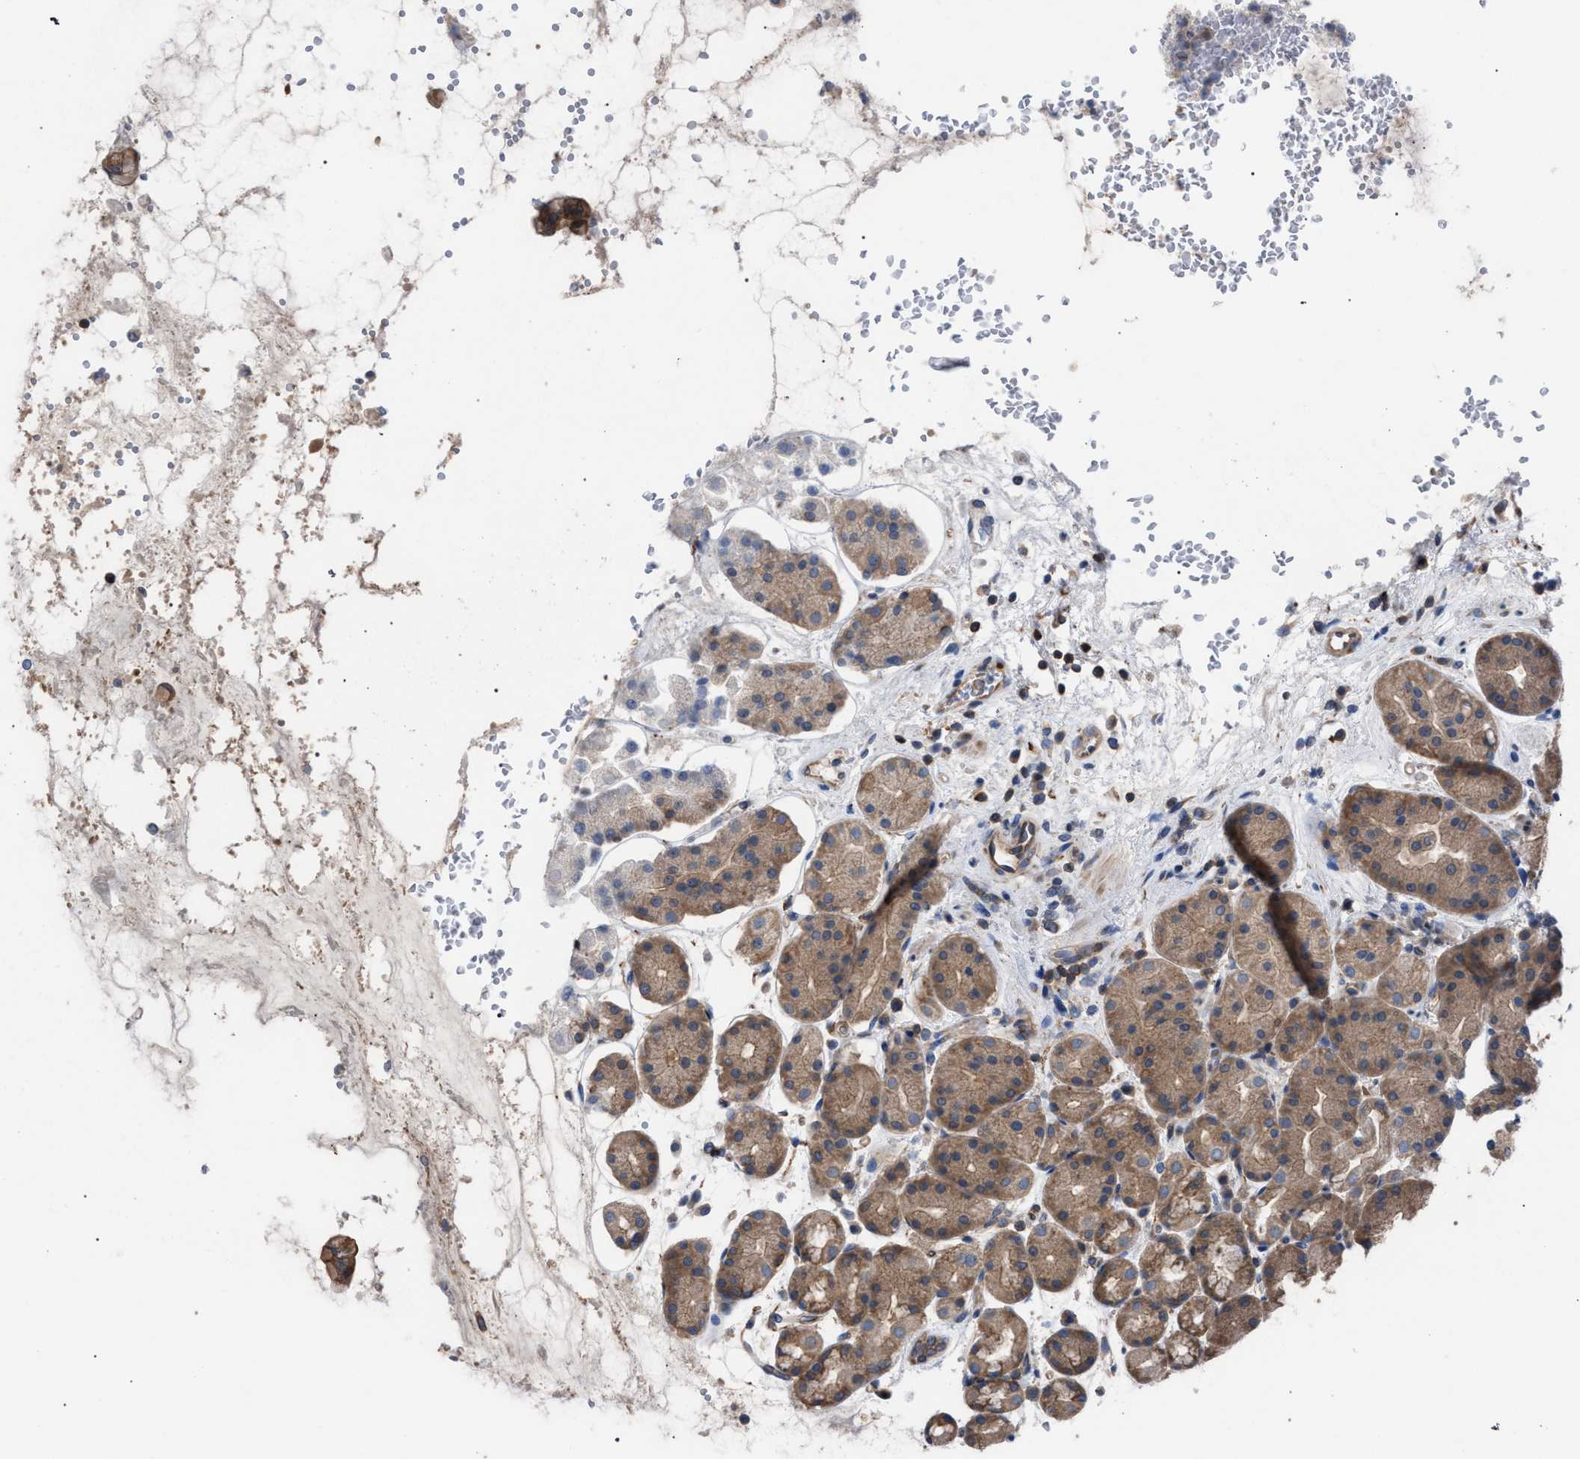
{"staining": {"intensity": "strong", "quantity": "25%-75%", "location": "cytoplasmic/membranous"}, "tissue": "stomach", "cell_type": "Glandular cells", "image_type": "normal", "snomed": [{"axis": "morphology", "description": "Normal tissue, NOS"}, {"axis": "topography", "description": "Stomach"}, {"axis": "topography", "description": "Stomach, lower"}], "caption": "Immunohistochemistry (IHC) image of benign stomach: human stomach stained using immunohistochemistry (IHC) exhibits high levels of strong protein expression localized specifically in the cytoplasmic/membranous of glandular cells, appearing as a cytoplasmic/membranous brown color.", "gene": "CDR2L", "patient": {"sex": "female", "age": 56}}